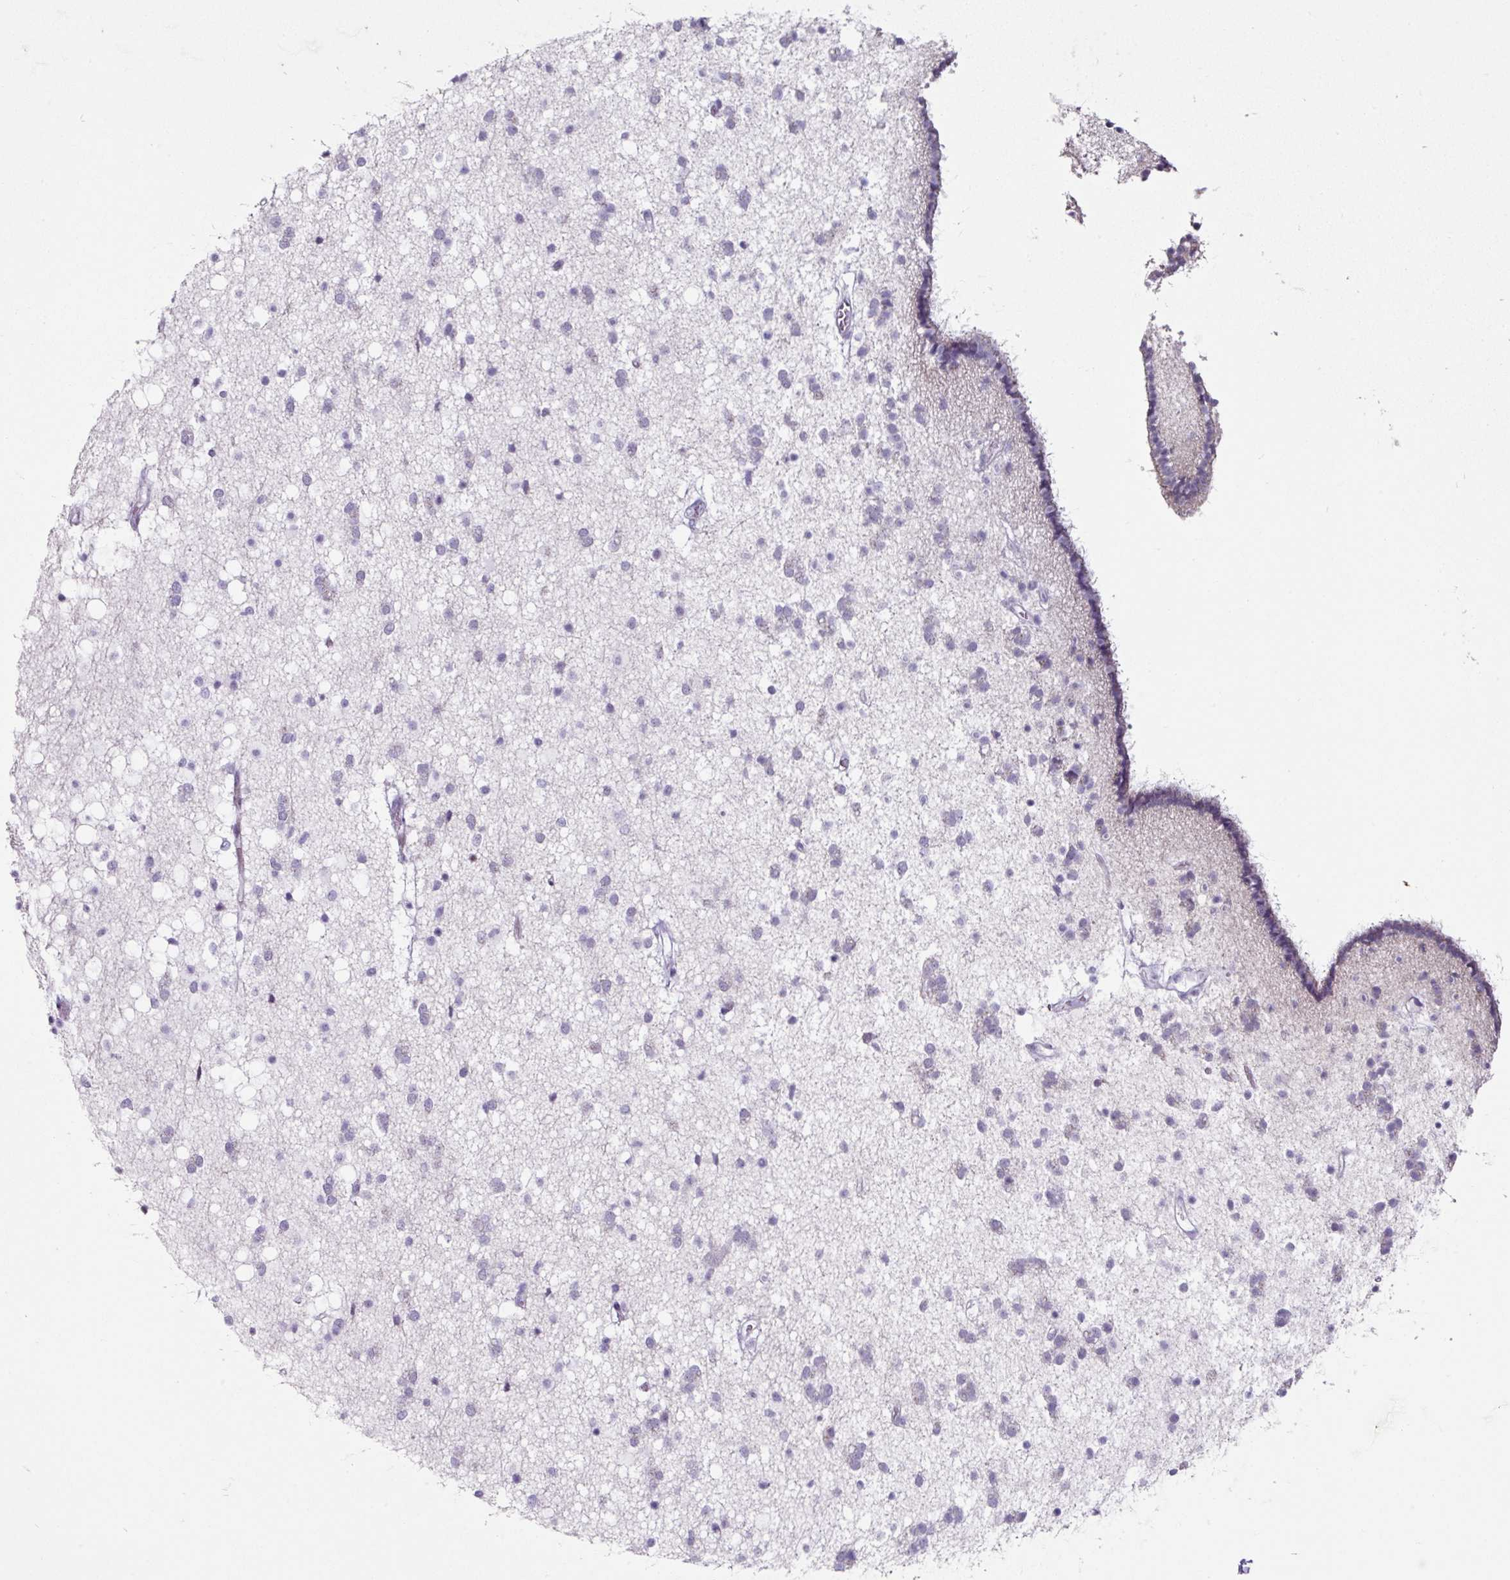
{"staining": {"intensity": "weak", "quantity": "<25%", "location": "cytoplasmic/membranous"}, "tissue": "caudate", "cell_type": "Glial cells", "image_type": "normal", "snomed": [{"axis": "morphology", "description": "Normal tissue, NOS"}, {"axis": "topography", "description": "Lateral ventricle wall"}], "caption": "Immunohistochemistry (IHC) of benign human caudate exhibits no expression in glial cells. The staining was performed using DAB to visualize the protein expression in brown, while the nuclei were stained in blue with hematoxylin (Magnification: 20x).", "gene": "TRA2A", "patient": {"sex": "male", "age": 37}}